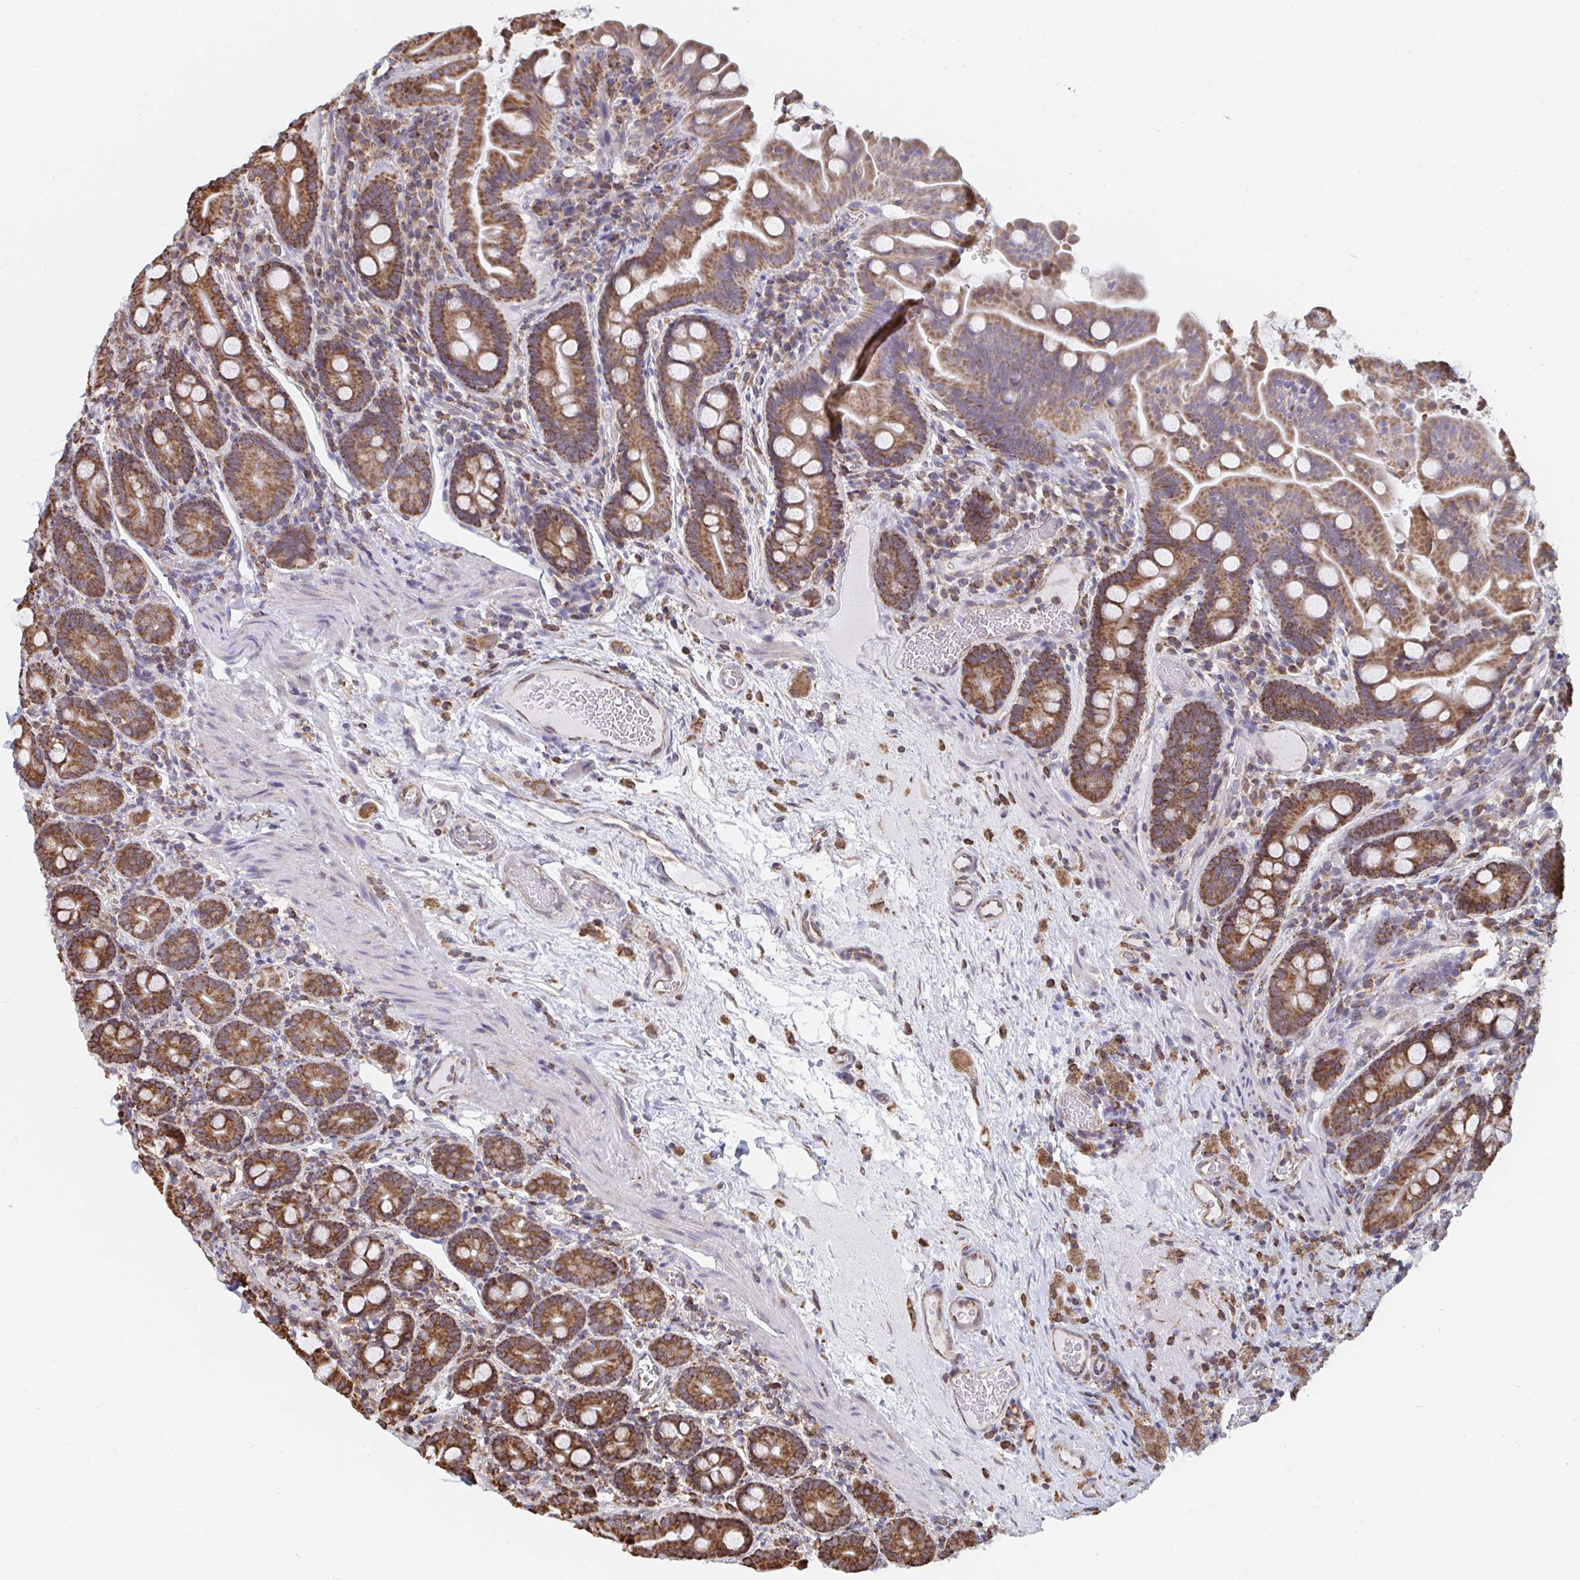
{"staining": {"intensity": "moderate", "quantity": ">75%", "location": "cytoplasmic/membranous"}, "tissue": "small intestine", "cell_type": "Glandular cells", "image_type": "normal", "snomed": [{"axis": "morphology", "description": "Normal tissue, NOS"}, {"axis": "topography", "description": "Small intestine"}], "caption": "The micrograph exhibits staining of normal small intestine, revealing moderate cytoplasmic/membranous protein staining (brown color) within glandular cells.", "gene": "ELAVL1", "patient": {"sex": "male", "age": 26}}